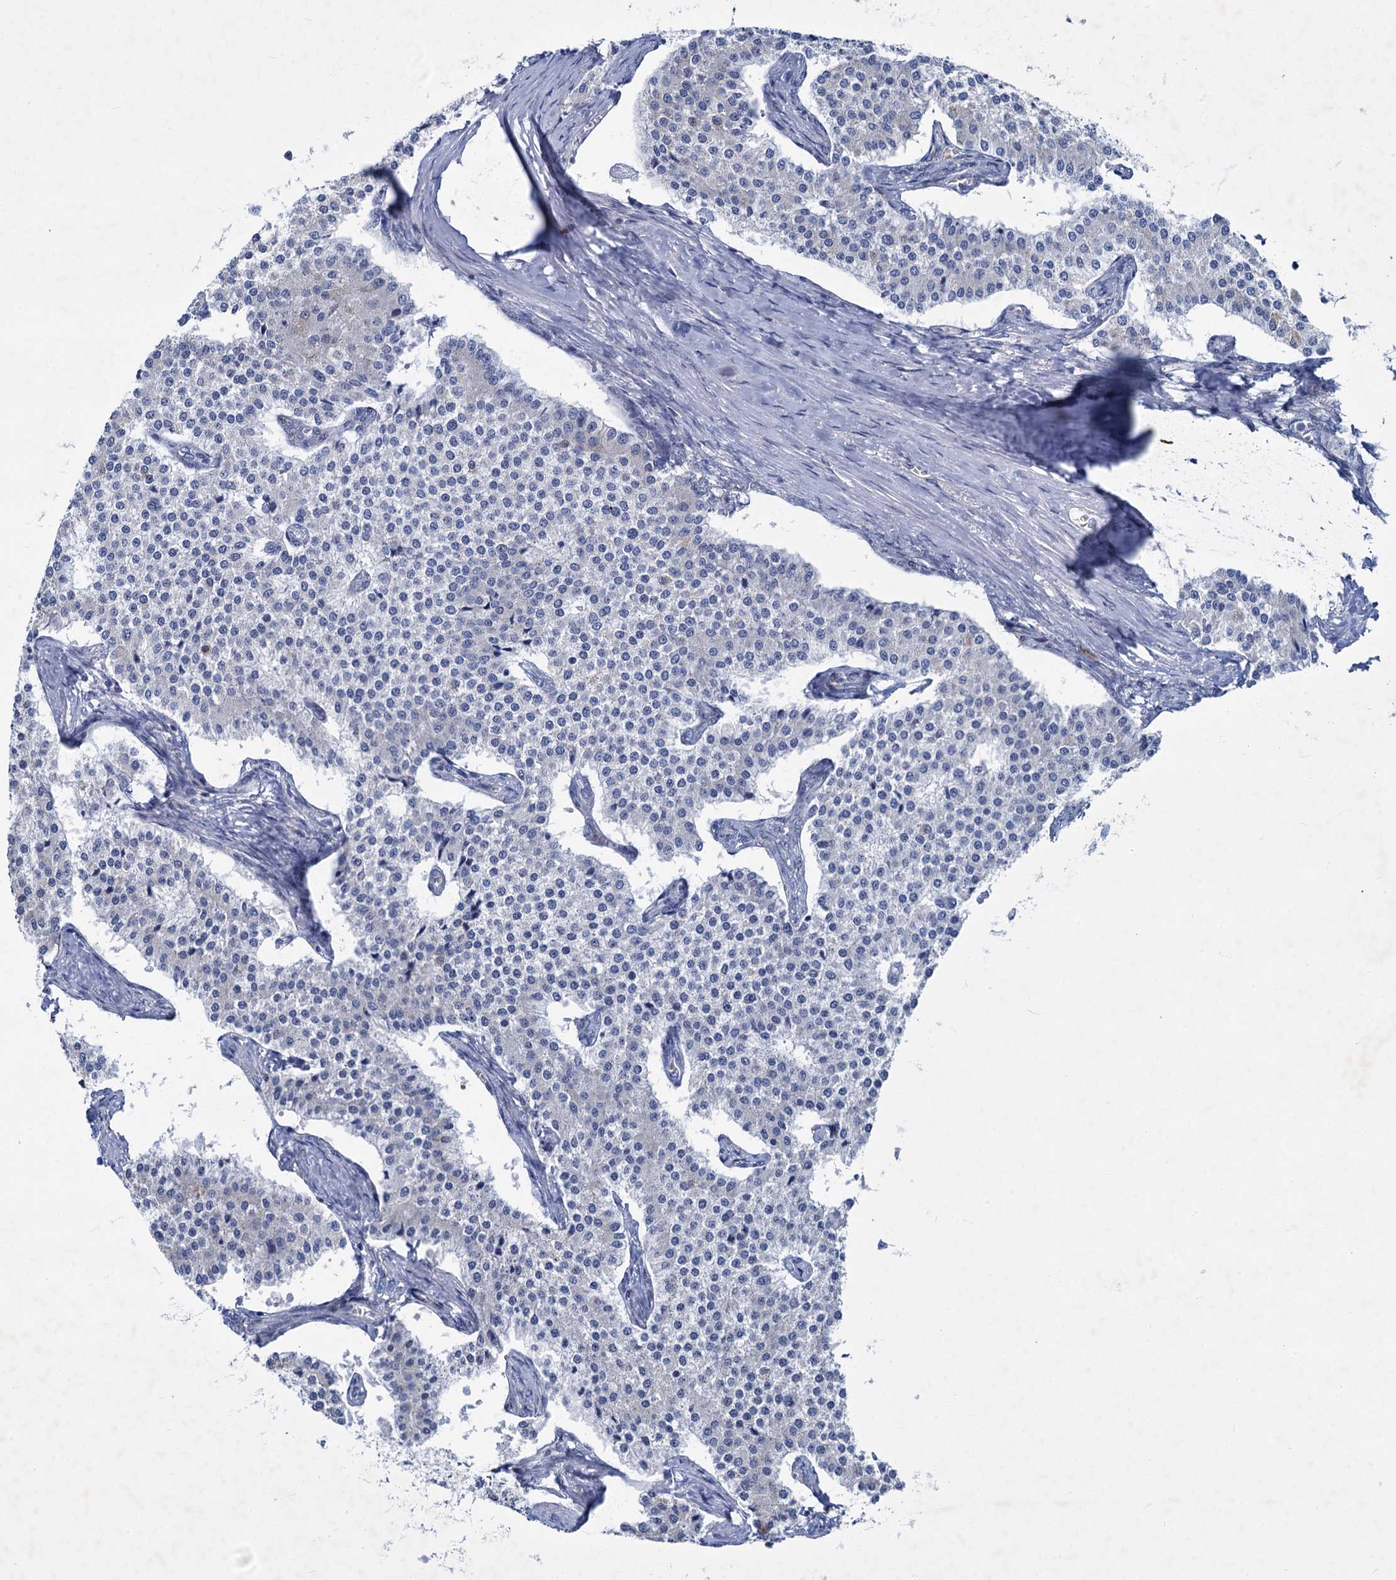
{"staining": {"intensity": "negative", "quantity": "none", "location": "none"}, "tissue": "carcinoid", "cell_type": "Tumor cells", "image_type": "cancer", "snomed": [{"axis": "morphology", "description": "Carcinoid, malignant, NOS"}, {"axis": "topography", "description": "Colon"}], "caption": "Tumor cells are negative for brown protein staining in carcinoid.", "gene": "PRSS35", "patient": {"sex": "female", "age": 52}}